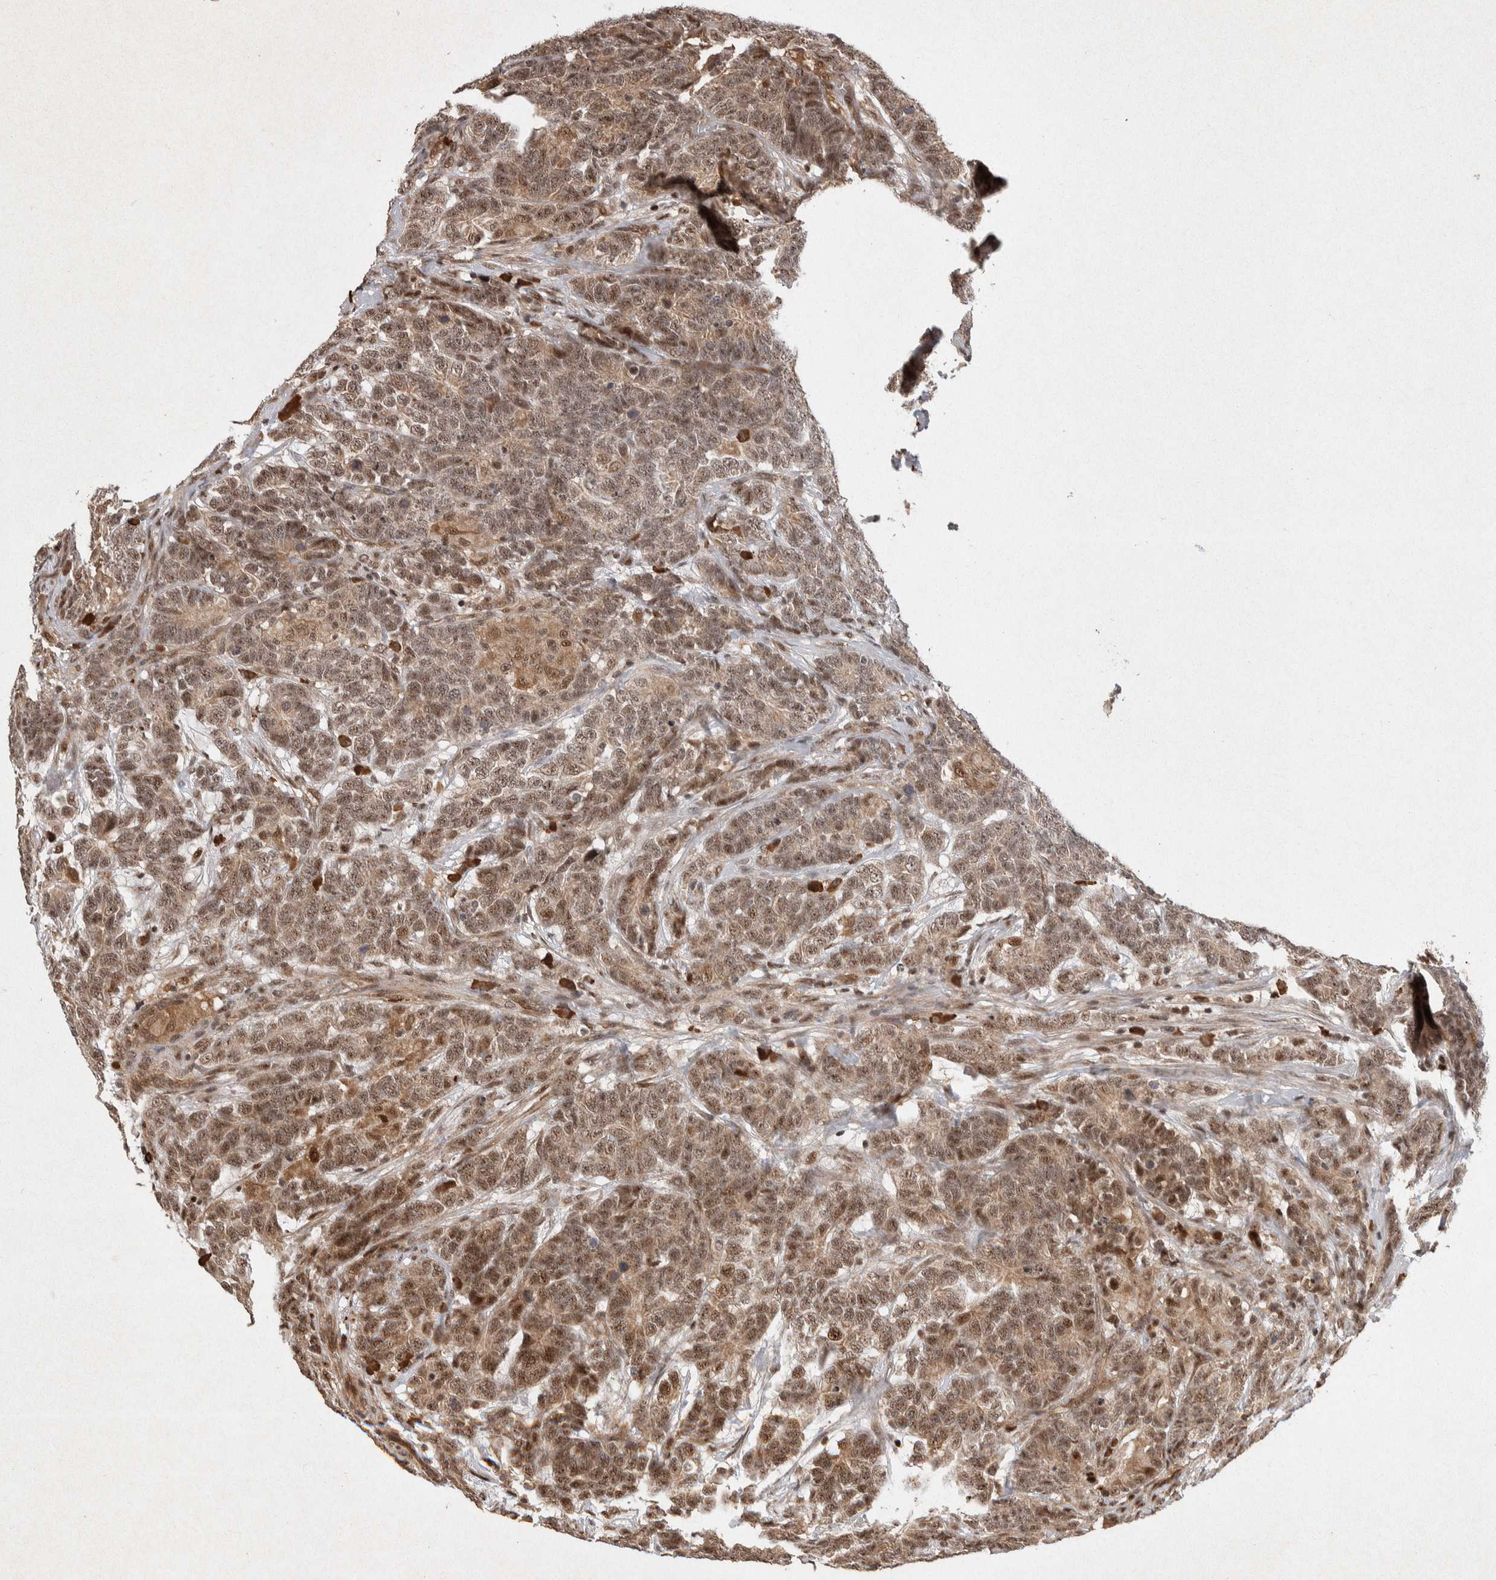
{"staining": {"intensity": "moderate", "quantity": ">75%", "location": "cytoplasmic/membranous,nuclear"}, "tissue": "testis cancer", "cell_type": "Tumor cells", "image_type": "cancer", "snomed": [{"axis": "morphology", "description": "Carcinoma, Embryonal, NOS"}, {"axis": "topography", "description": "Testis"}], "caption": "Testis cancer stained with a brown dye displays moderate cytoplasmic/membranous and nuclear positive expression in about >75% of tumor cells.", "gene": "TOR1B", "patient": {"sex": "male", "age": 26}}